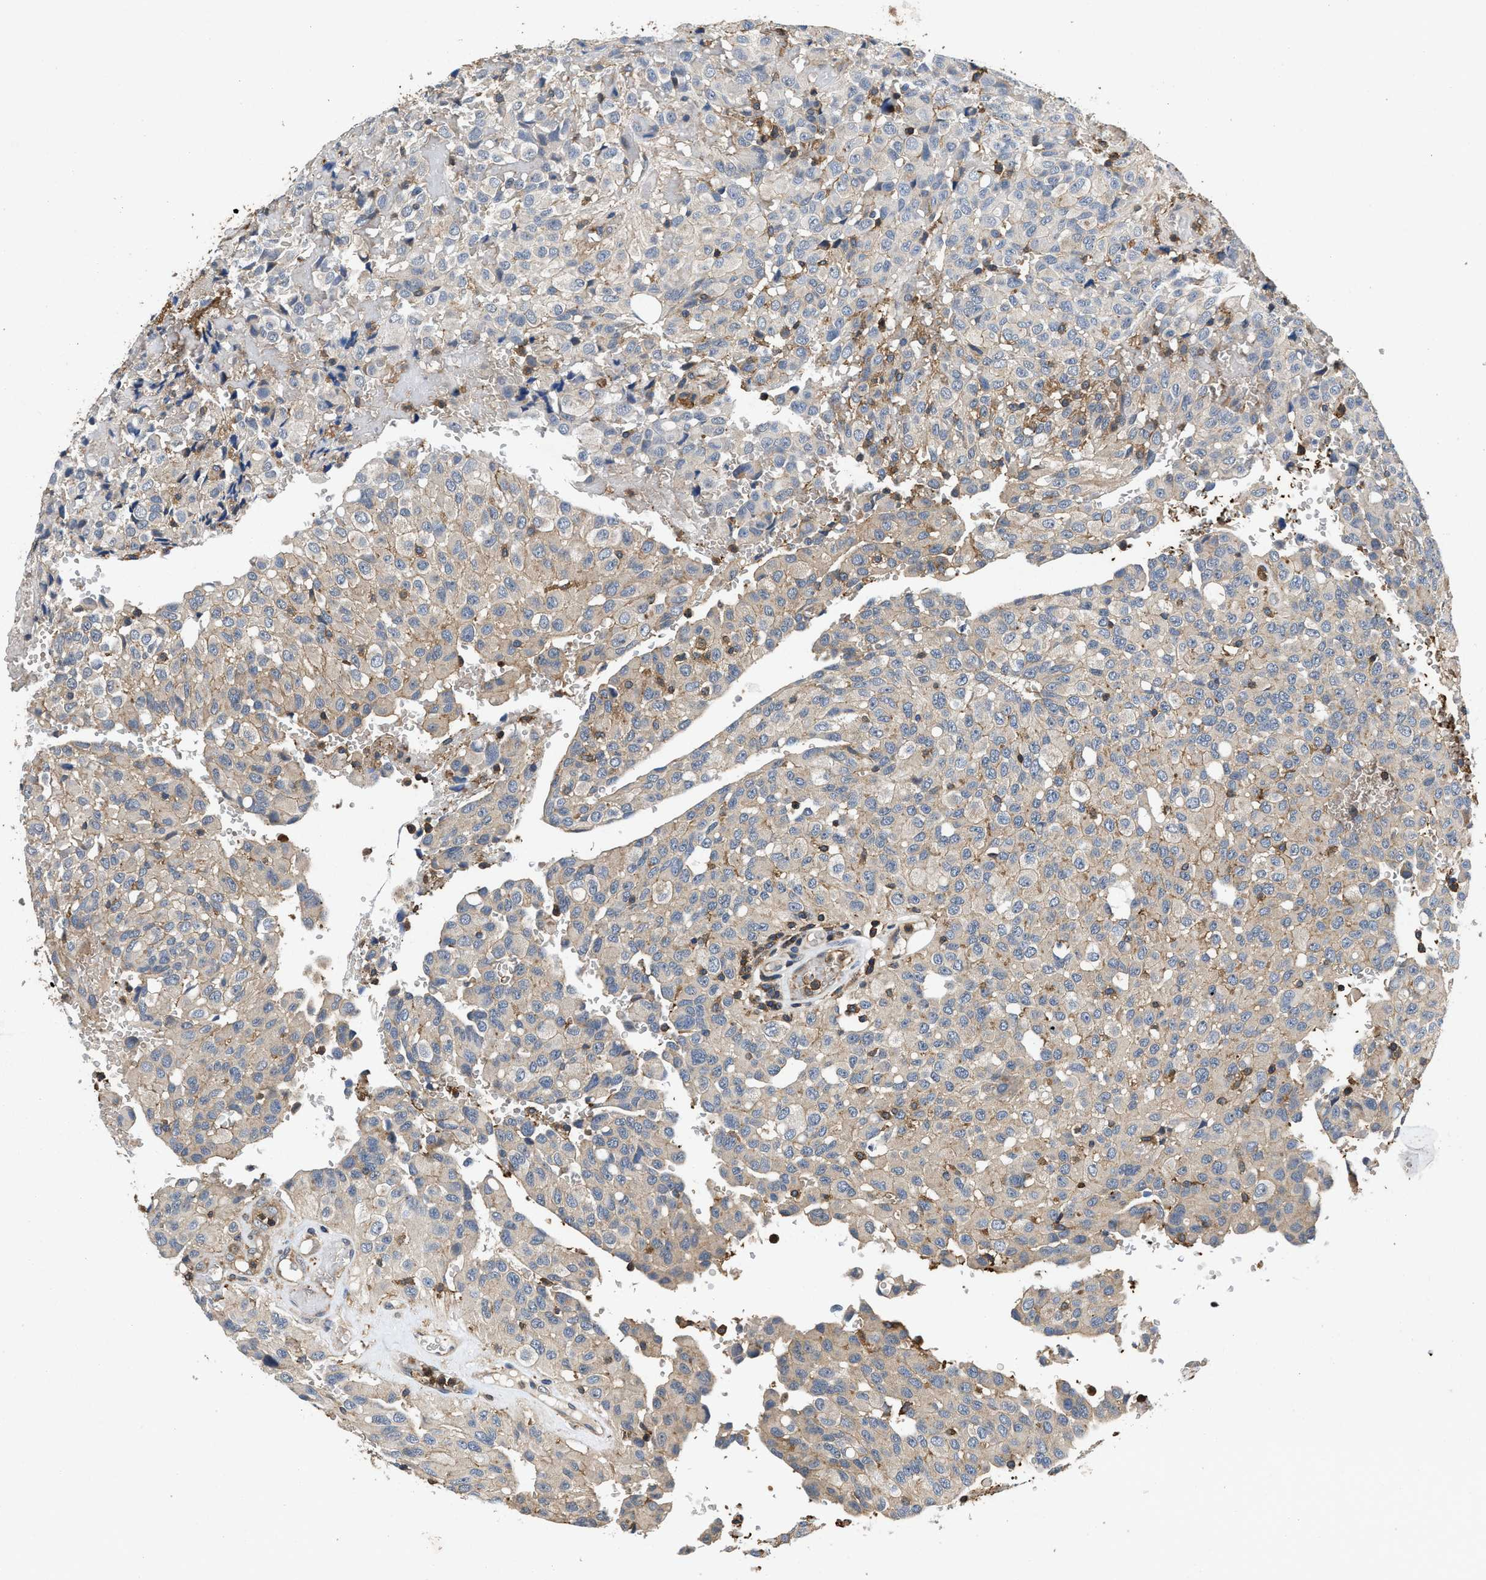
{"staining": {"intensity": "weak", "quantity": "25%-75%", "location": "cytoplasmic/membranous"}, "tissue": "glioma", "cell_type": "Tumor cells", "image_type": "cancer", "snomed": [{"axis": "morphology", "description": "Glioma, malignant, High grade"}, {"axis": "topography", "description": "Brain"}], "caption": "DAB immunohistochemical staining of human malignant high-grade glioma reveals weak cytoplasmic/membranous protein staining in approximately 25%-75% of tumor cells.", "gene": "LINGO2", "patient": {"sex": "male", "age": 32}}